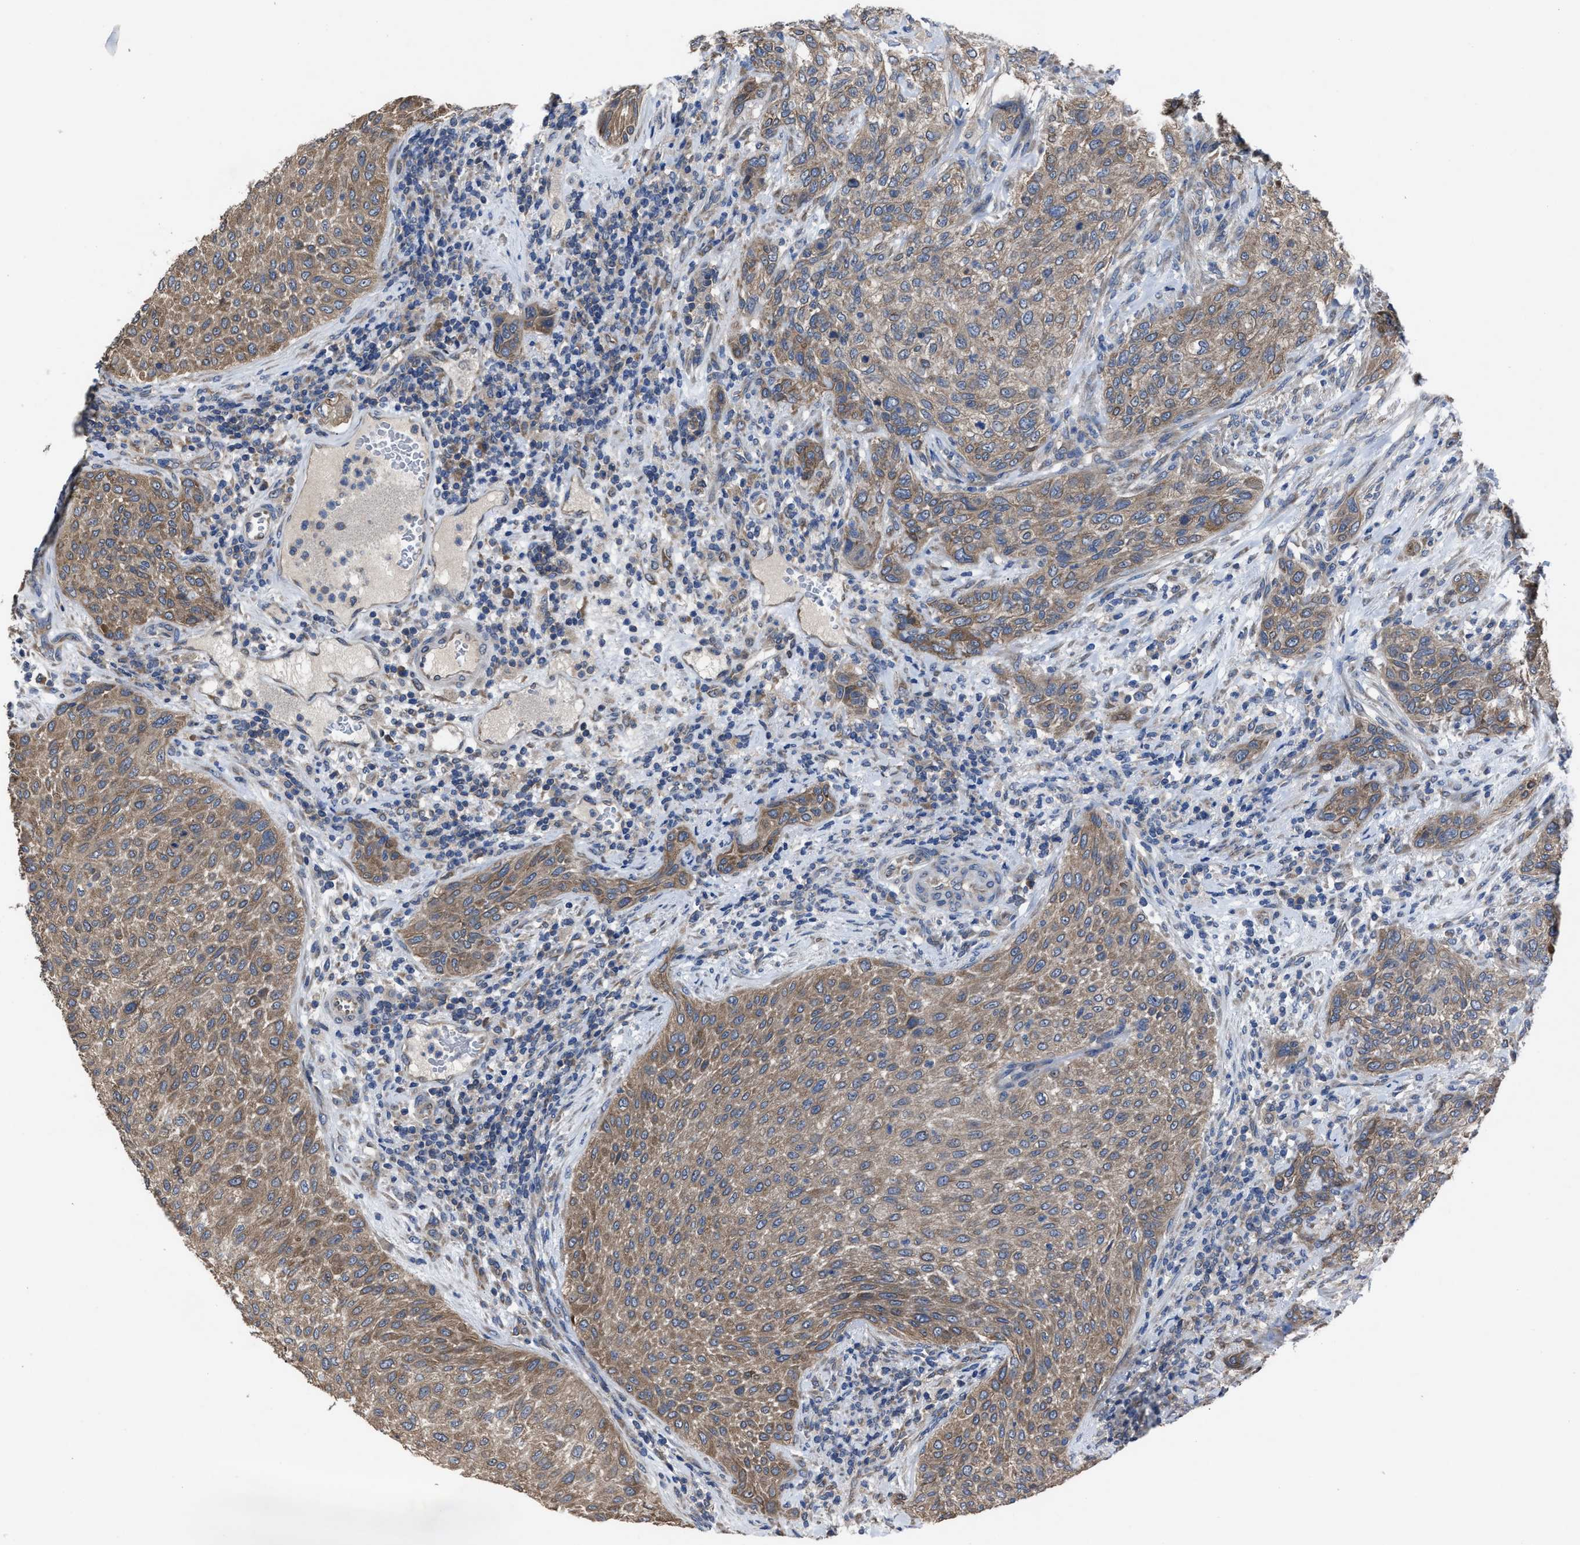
{"staining": {"intensity": "moderate", "quantity": ">75%", "location": "cytoplasmic/membranous"}, "tissue": "urothelial cancer", "cell_type": "Tumor cells", "image_type": "cancer", "snomed": [{"axis": "morphology", "description": "Urothelial carcinoma, Low grade"}, {"axis": "morphology", "description": "Urothelial carcinoma, High grade"}, {"axis": "topography", "description": "Urinary bladder"}], "caption": "A histopathology image of human low-grade urothelial carcinoma stained for a protein demonstrates moderate cytoplasmic/membranous brown staining in tumor cells.", "gene": "UPF1", "patient": {"sex": "male", "age": 35}}